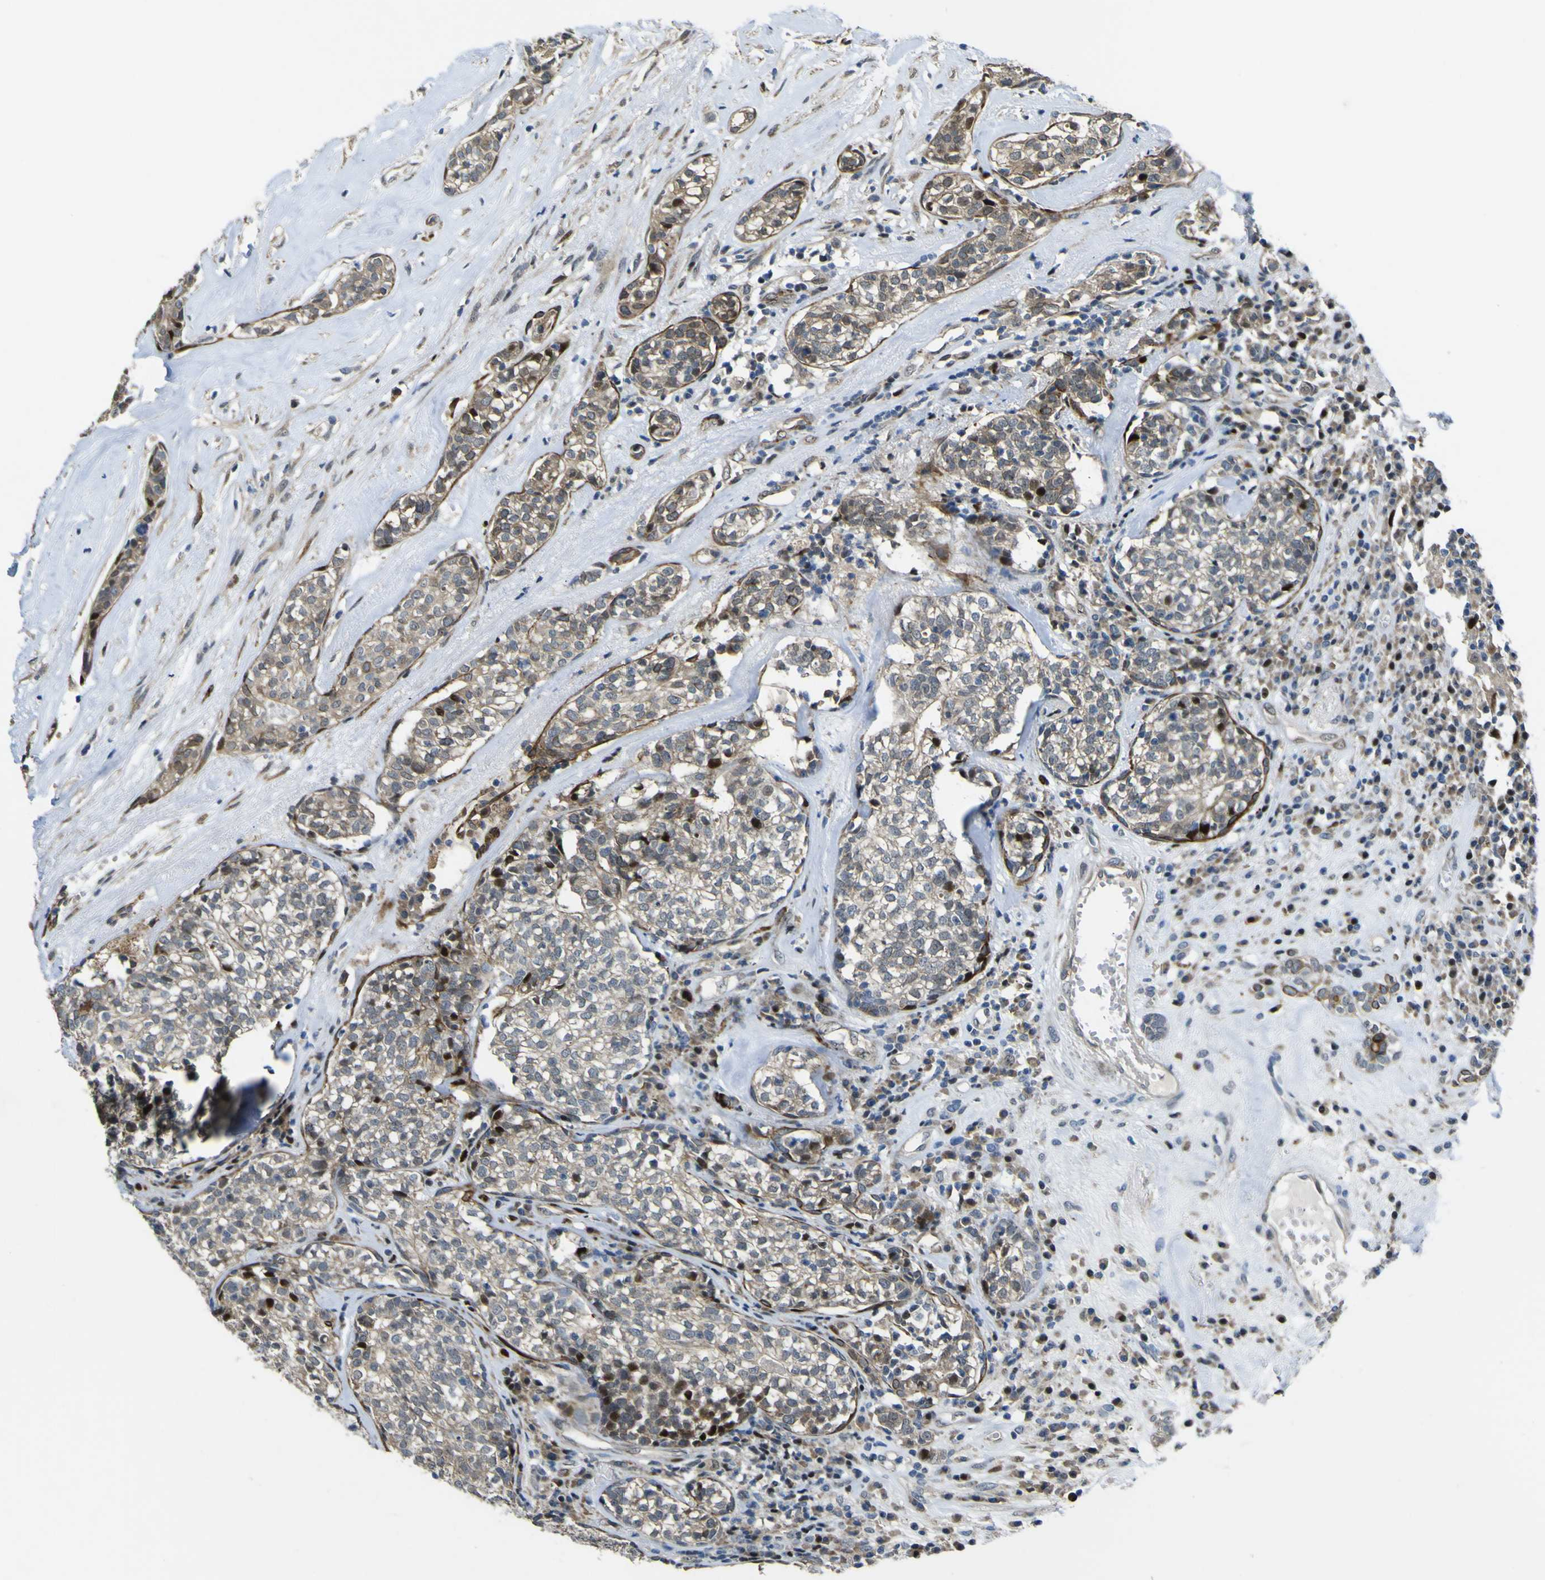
{"staining": {"intensity": "moderate", "quantity": ">75%", "location": "cytoplasmic/membranous"}, "tissue": "head and neck cancer", "cell_type": "Tumor cells", "image_type": "cancer", "snomed": [{"axis": "morphology", "description": "Adenocarcinoma, NOS"}, {"axis": "topography", "description": "Salivary gland"}, {"axis": "topography", "description": "Head-Neck"}], "caption": "Protein staining of adenocarcinoma (head and neck) tissue exhibits moderate cytoplasmic/membranous expression in about >75% of tumor cells. The protein is stained brown, and the nuclei are stained in blue (DAB (3,3'-diaminobenzidine) IHC with brightfield microscopy, high magnification).", "gene": "LBHD1", "patient": {"sex": "female", "age": 65}}